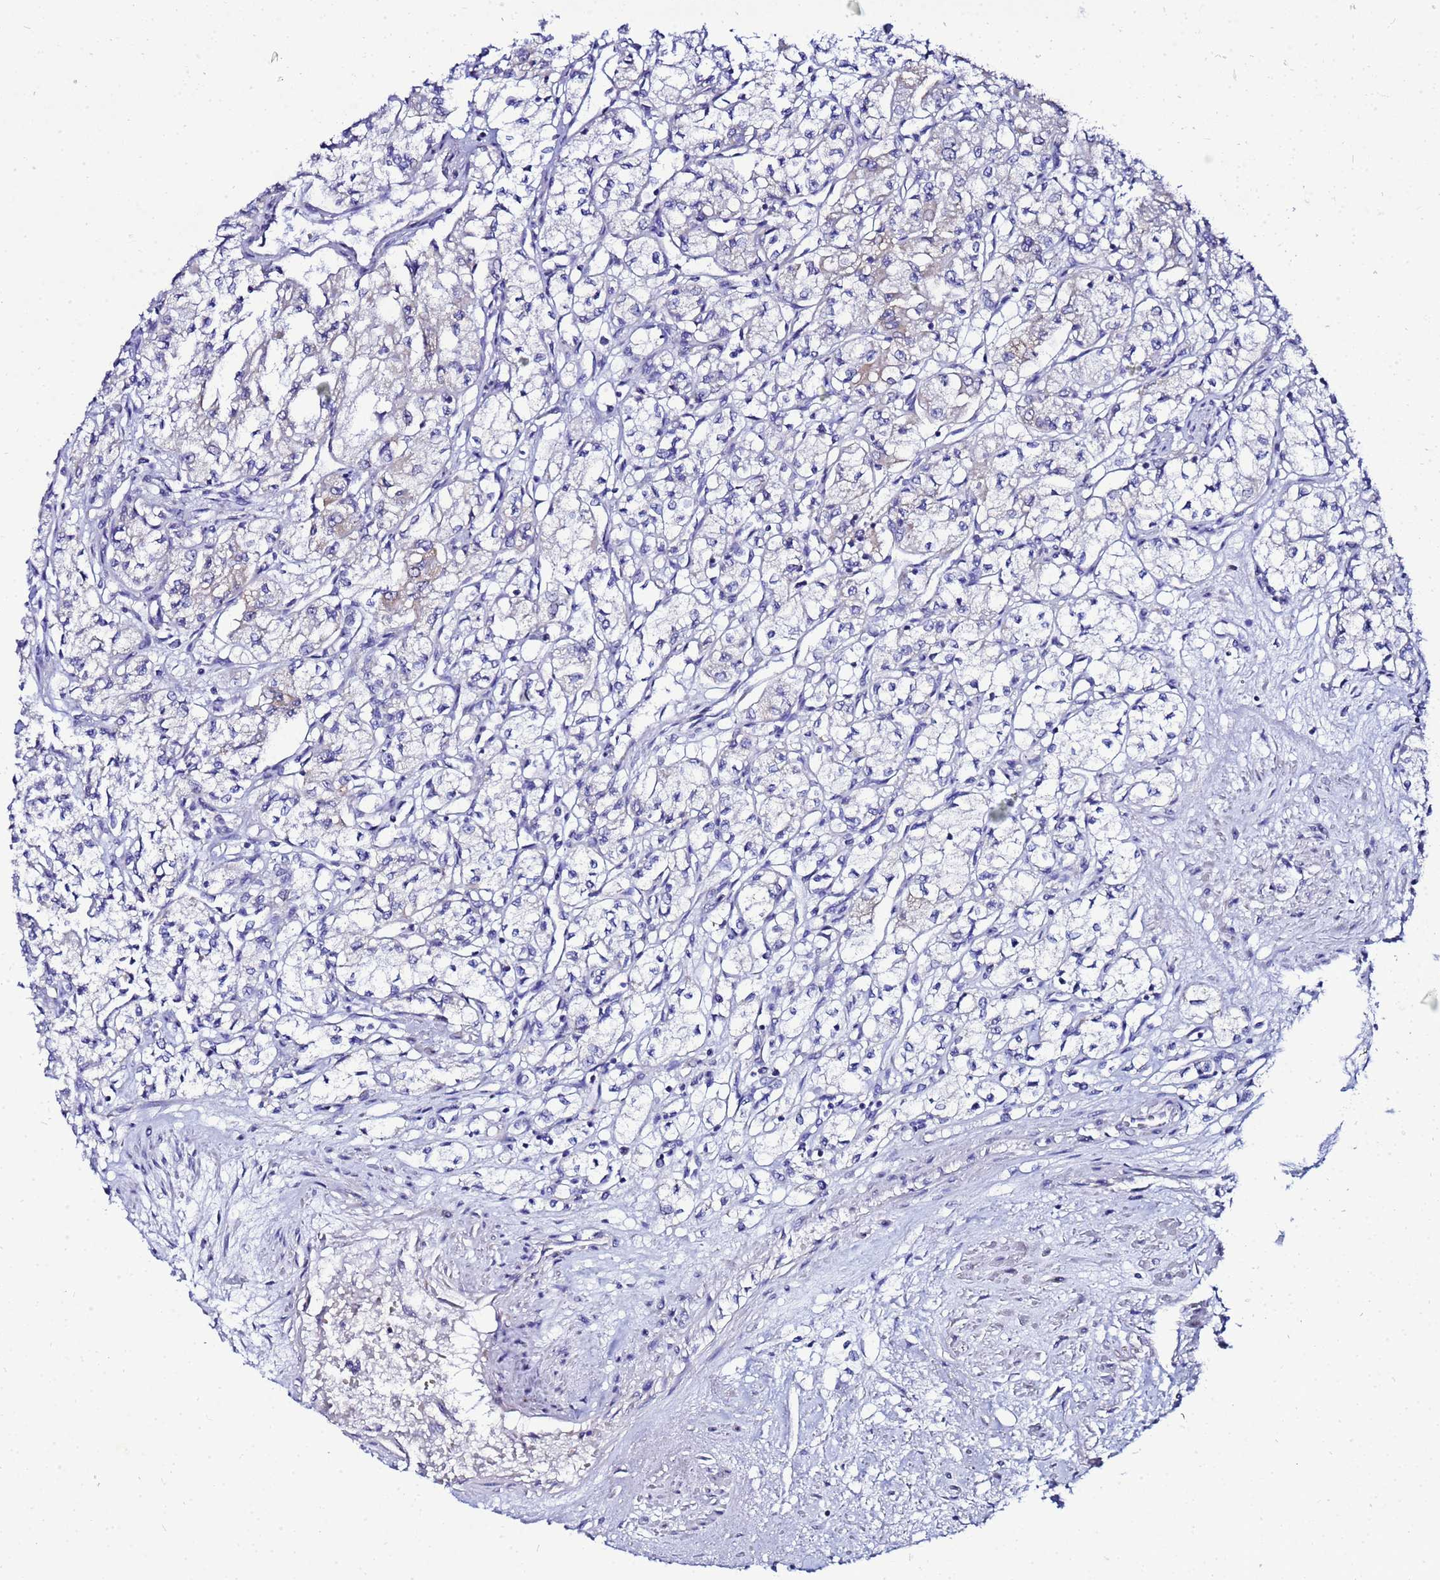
{"staining": {"intensity": "negative", "quantity": "none", "location": "none"}, "tissue": "renal cancer", "cell_type": "Tumor cells", "image_type": "cancer", "snomed": [{"axis": "morphology", "description": "Adenocarcinoma, NOS"}, {"axis": "topography", "description": "Kidney"}], "caption": "DAB (3,3'-diaminobenzidine) immunohistochemical staining of human renal adenocarcinoma exhibits no significant staining in tumor cells.", "gene": "FAHD2A", "patient": {"sex": "male", "age": 59}}